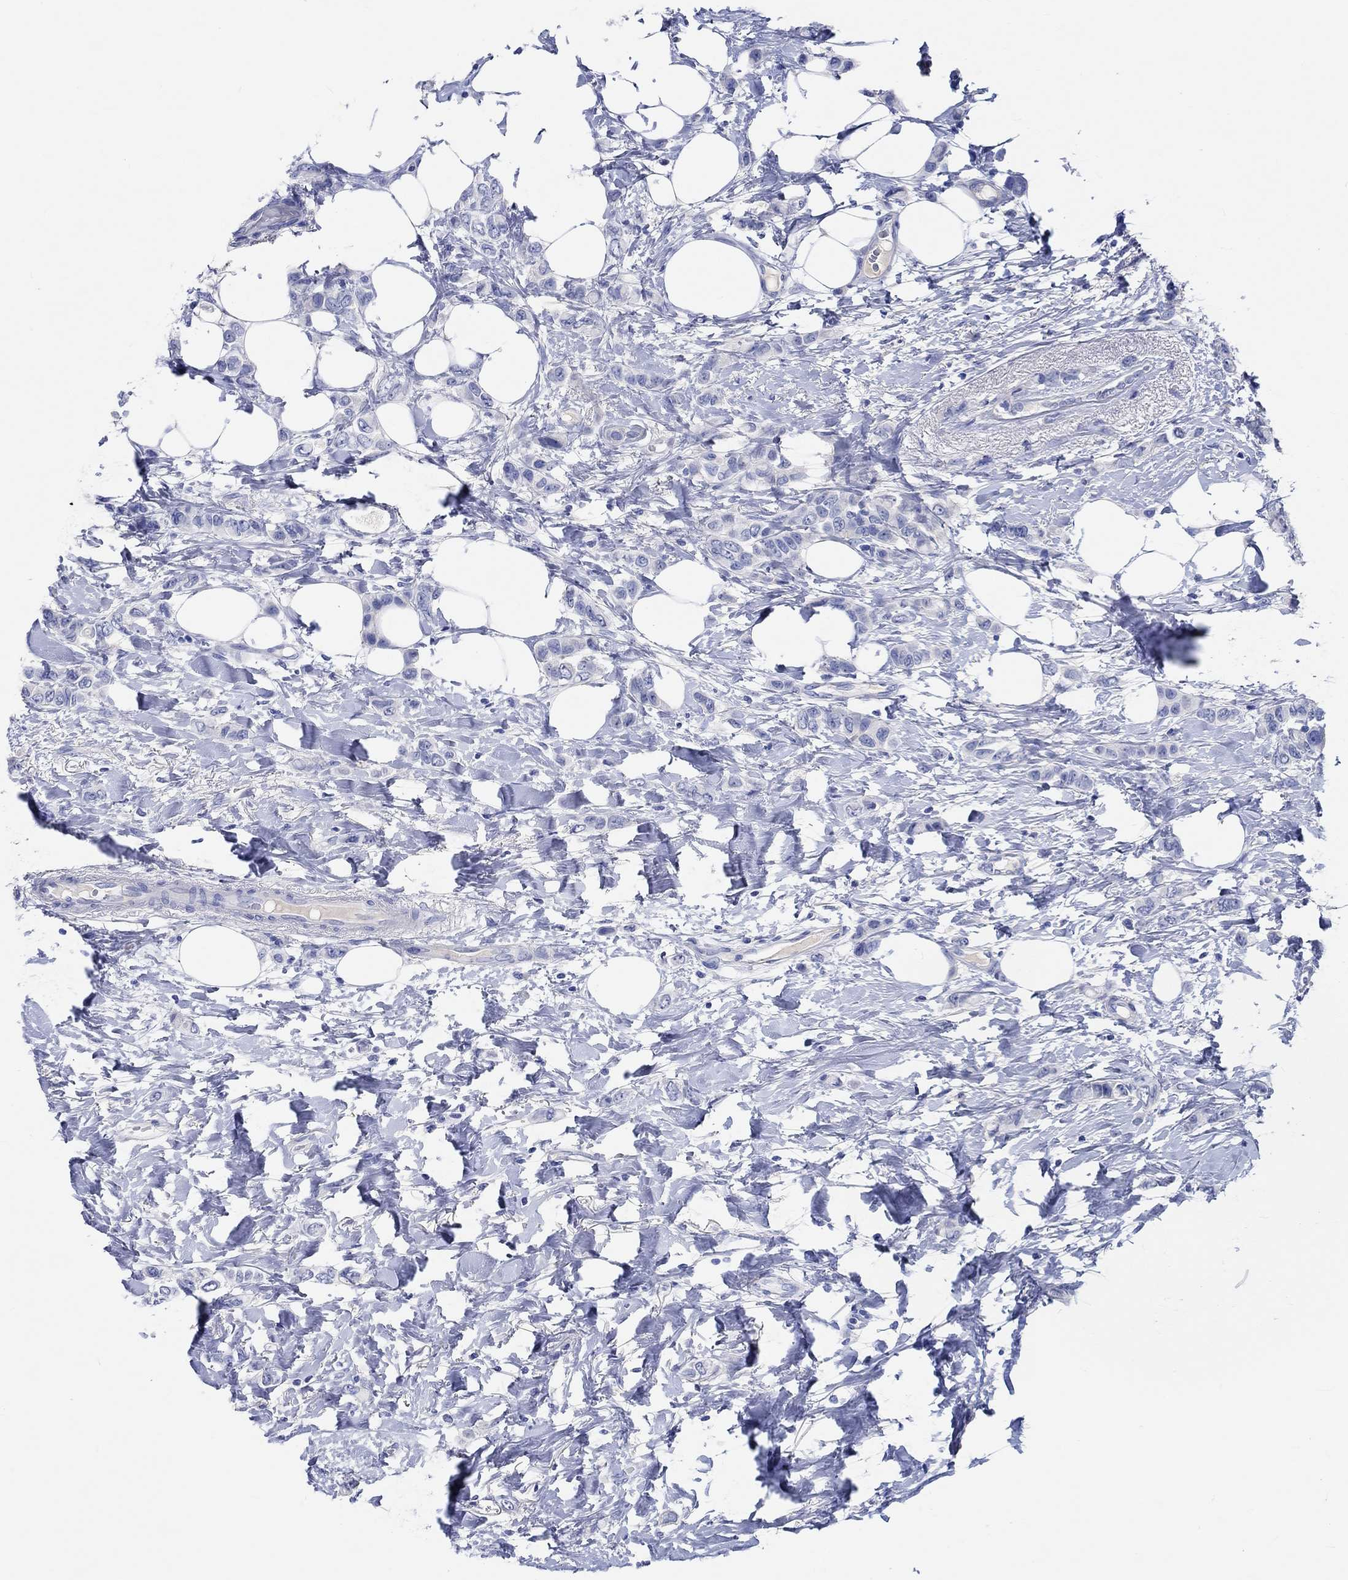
{"staining": {"intensity": "negative", "quantity": "none", "location": "none"}, "tissue": "breast cancer", "cell_type": "Tumor cells", "image_type": "cancer", "snomed": [{"axis": "morphology", "description": "Lobular carcinoma"}, {"axis": "topography", "description": "Breast"}], "caption": "Immunohistochemical staining of breast lobular carcinoma demonstrates no significant expression in tumor cells. (Brightfield microscopy of DAB immunohistochemistry at high magnification).", "gene": "SHISA4", "patient": {"sex": "female", "age": 66}}